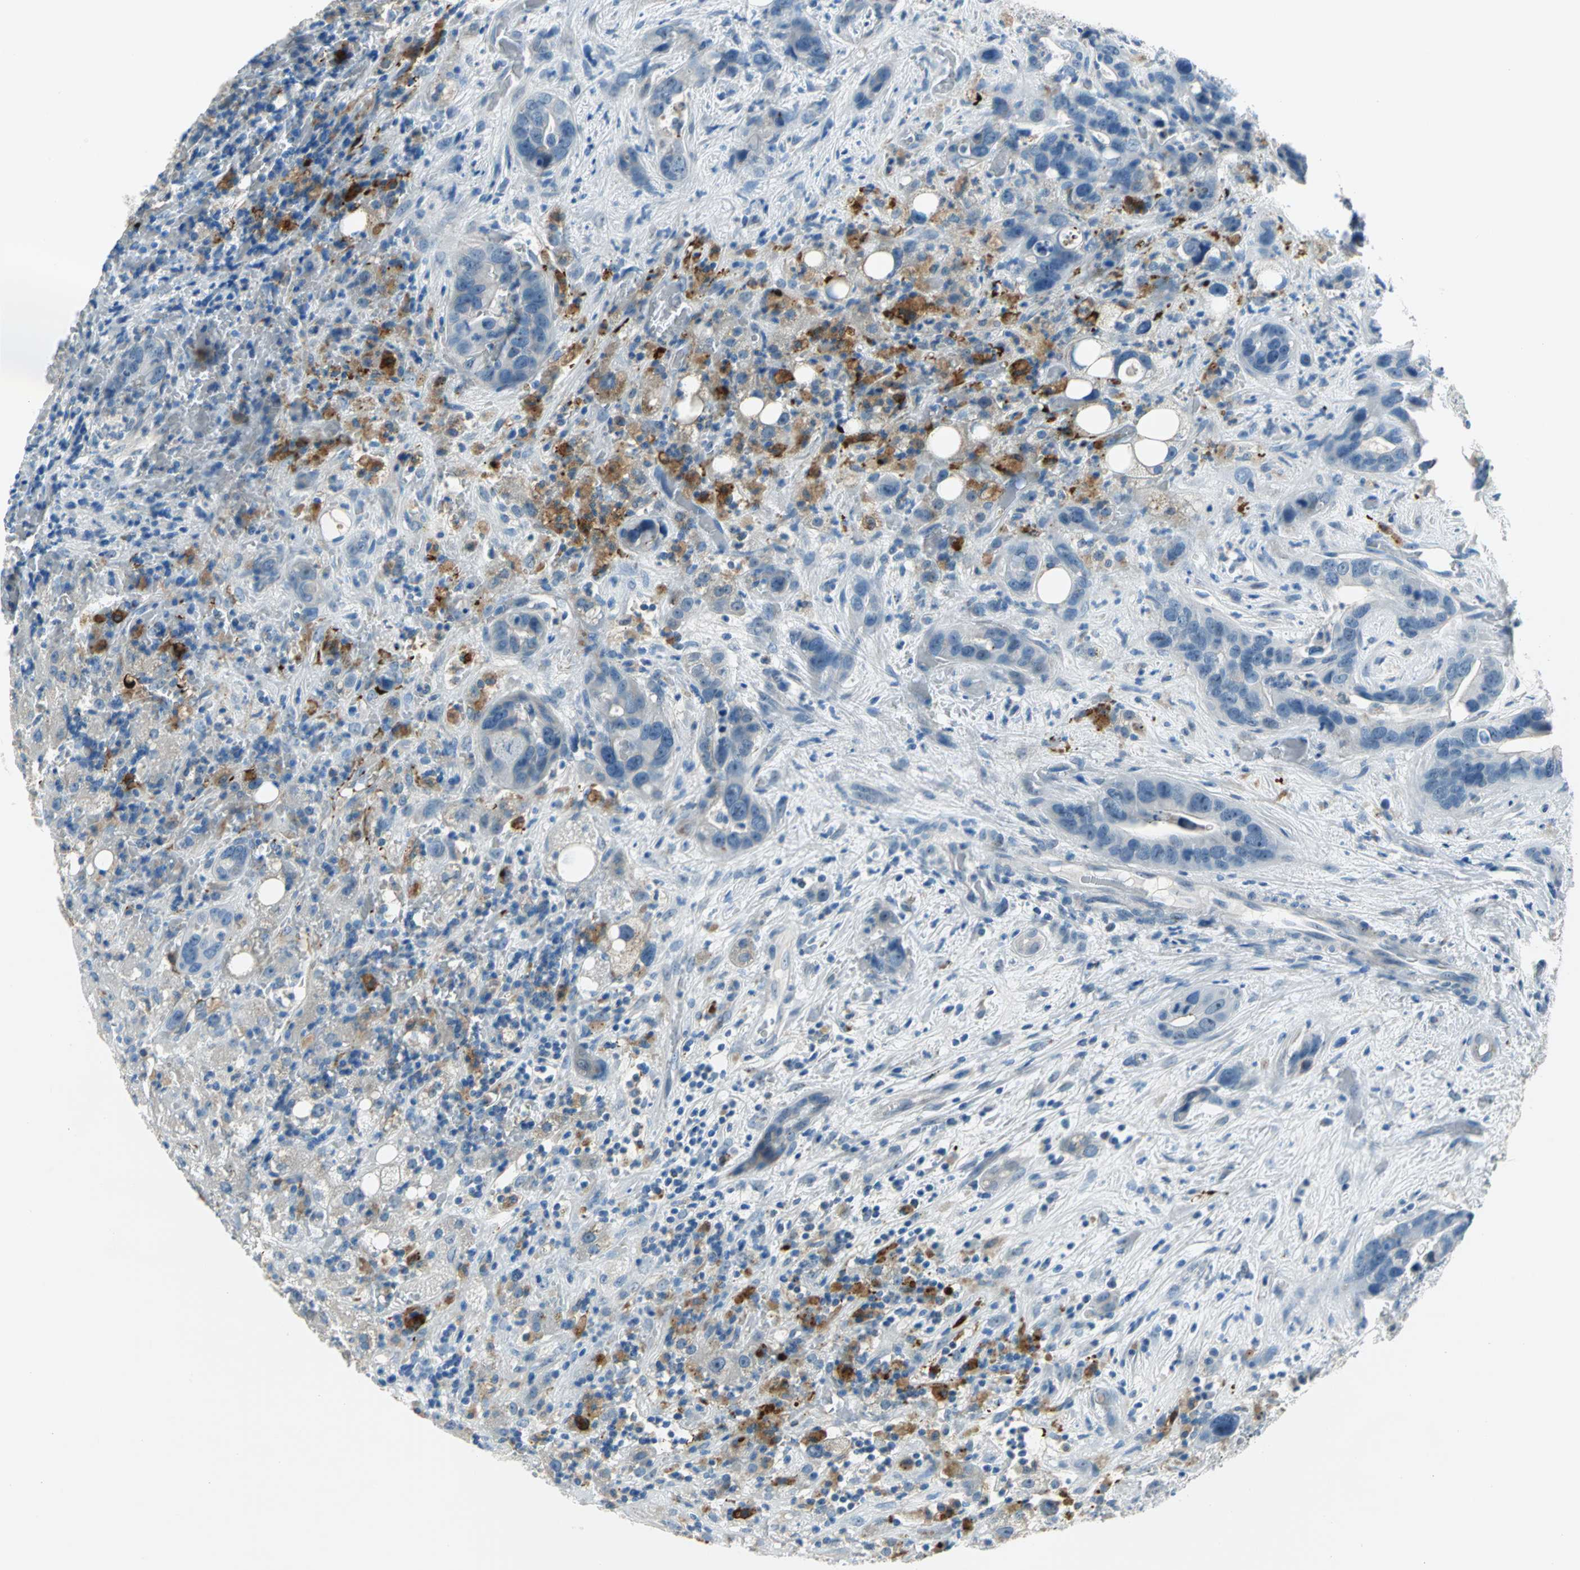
{"staining": {"intensity": "moderate", "quantity": "<25%", "location": "cytoplasmic/membranous"}, "tissue": "liver cancer", "cell_type": "Tumor cells", "image_type": "cancer", "snomed": [{"axis": "morphology", "description": "Cholangiocarcinoma"}, {"axis": "topography", "description": "Liver"}], "caption": "Brown immunohistochemical staining in cholangiocarcinoma (liver) exhibits moderate cytoplasmic/membranous expression in approximately <25% of tumor cells.", "gene": "MUC4", "patient": {"sex": "female", "age": 65}}